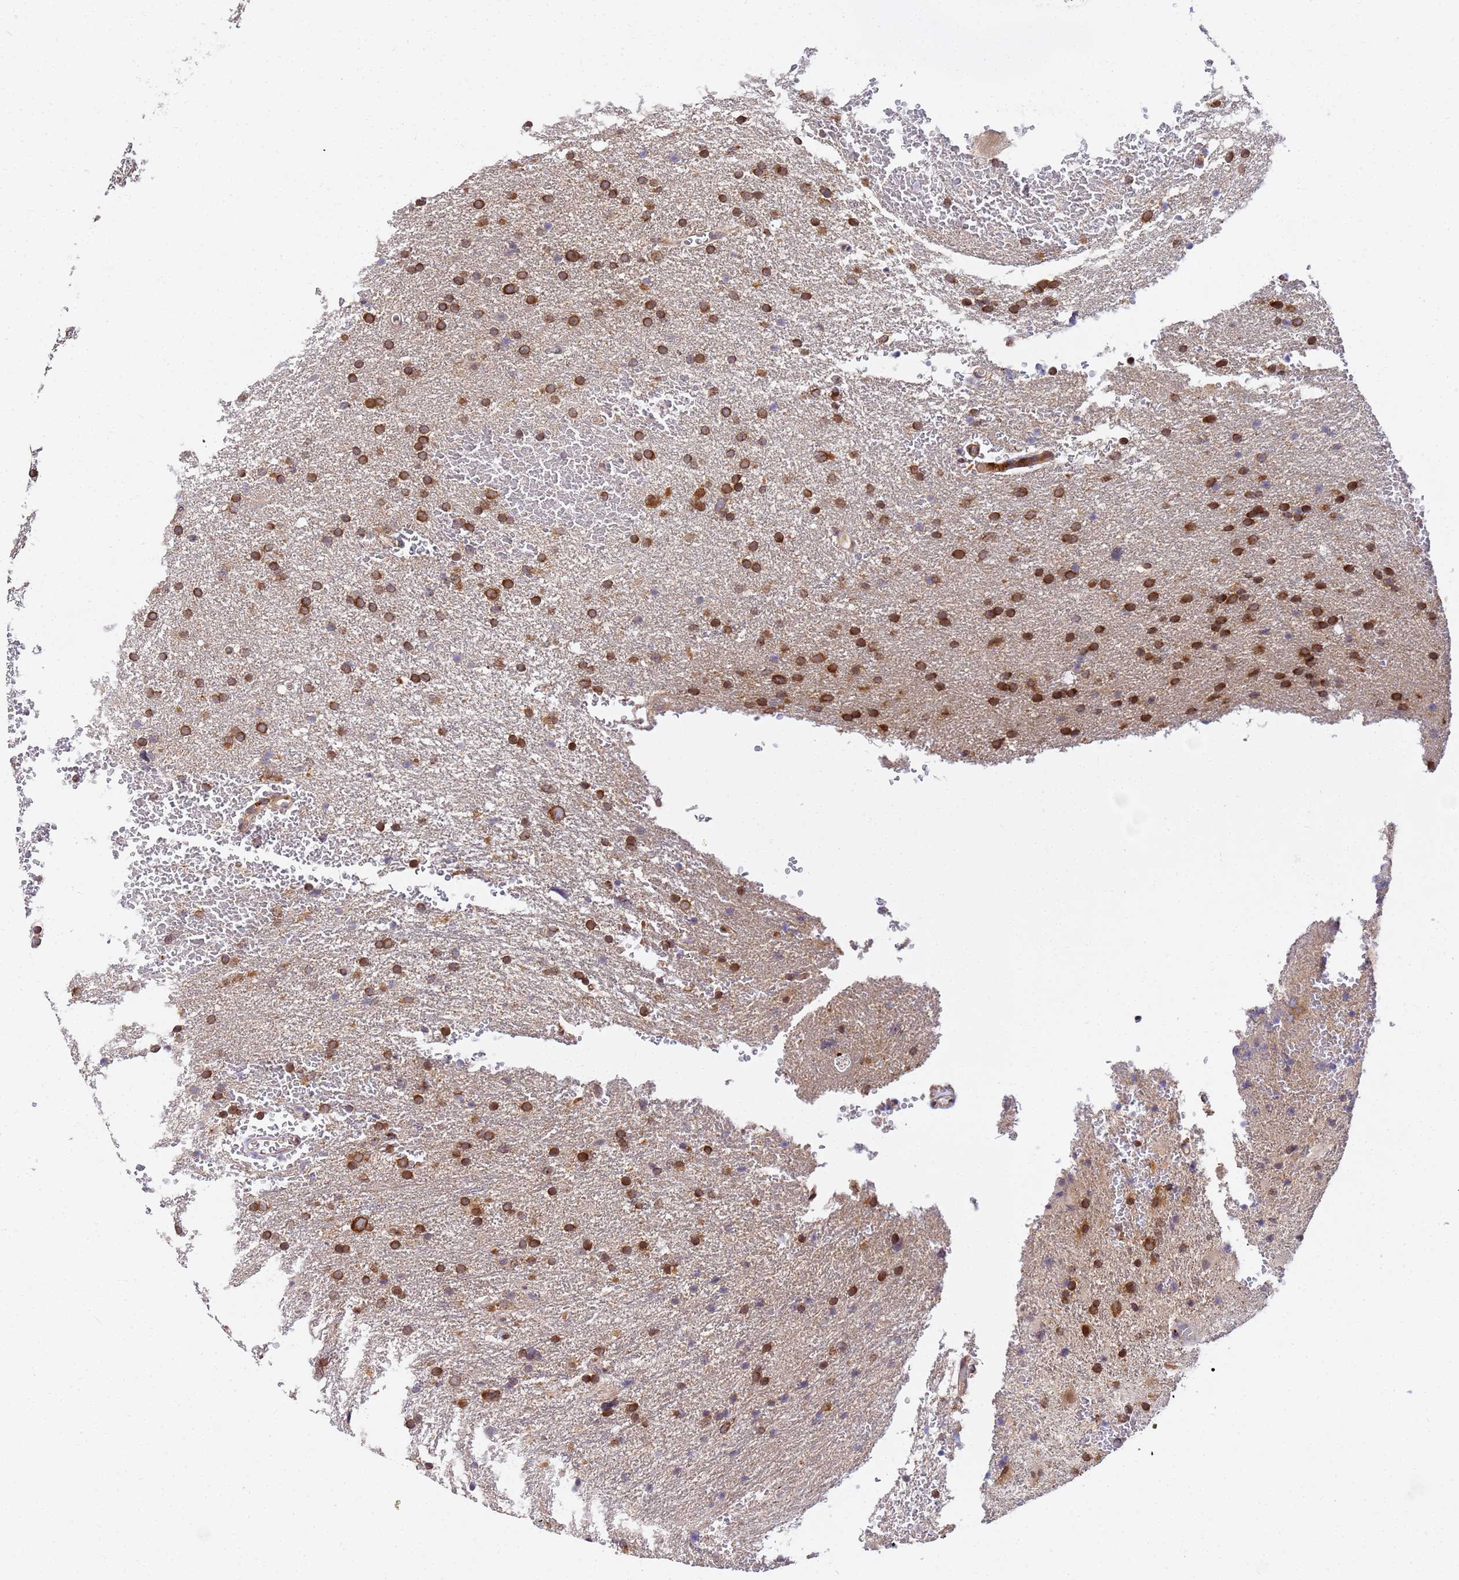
{"staining": {"intensity": "moderate", "quantity": ">75%", "location": "cytoplasmic/membranous"}, "tissue": "glioma", "cell_type": "Tumor cells", "image_type": "cancer", "snomed": [{"axis": "morphology", "description": "Glioma, malignant, High grade"}, {"axis": "topography", "description": "Cerebral cortex"}], "caption": "Immunohistochemical staining of malignant glioma (high-grade) displays medium levels of moderate cytoplasmic/membranous protein positivity in approximately >75% of tumor cells. (IHC, brightfield microscopy, high magnification).", "gene": "UNC93B1", "patient": {"sex": "female", "age": 36}}